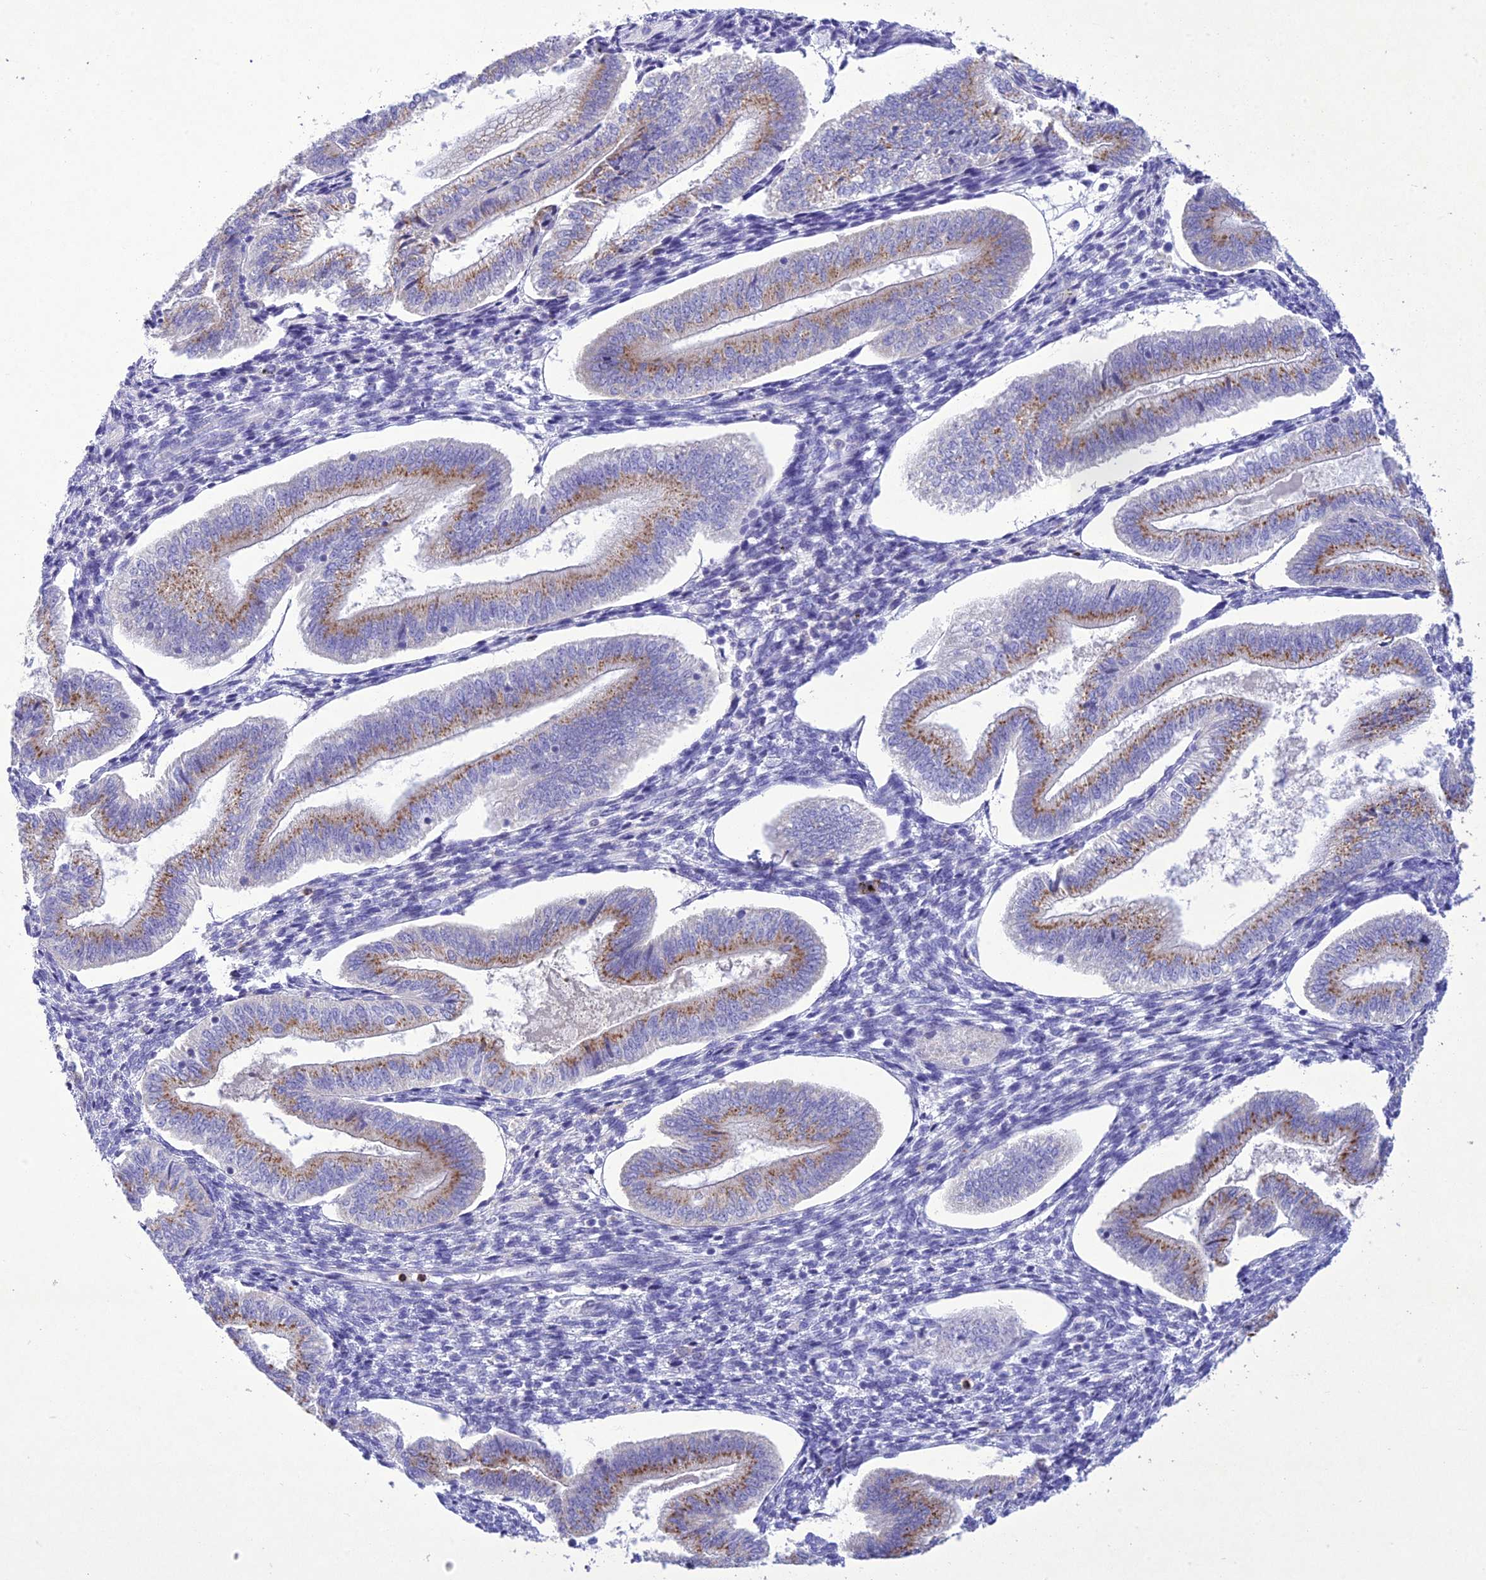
{"staining": {"intensity": "negative", "quantity": "none", "location": "none"}, "tissue": "endometrium", "cell_type": "Cells in endometrial stroma", "image_type": "normal", "snomed": [{"axis": "morphology", "description": "Normal tissue, NOS"}, {"axis": "topography", "description": "Endometrium"}], "caption": "A high-resolution histopathology image shows immunohistochemistry (IHC) staining of unremarkable endometrium, which displays no significant expression in cells in endometrial stroma.", "gene": "SLC13A5", "patient": {"sex": "female", "age": 34}}